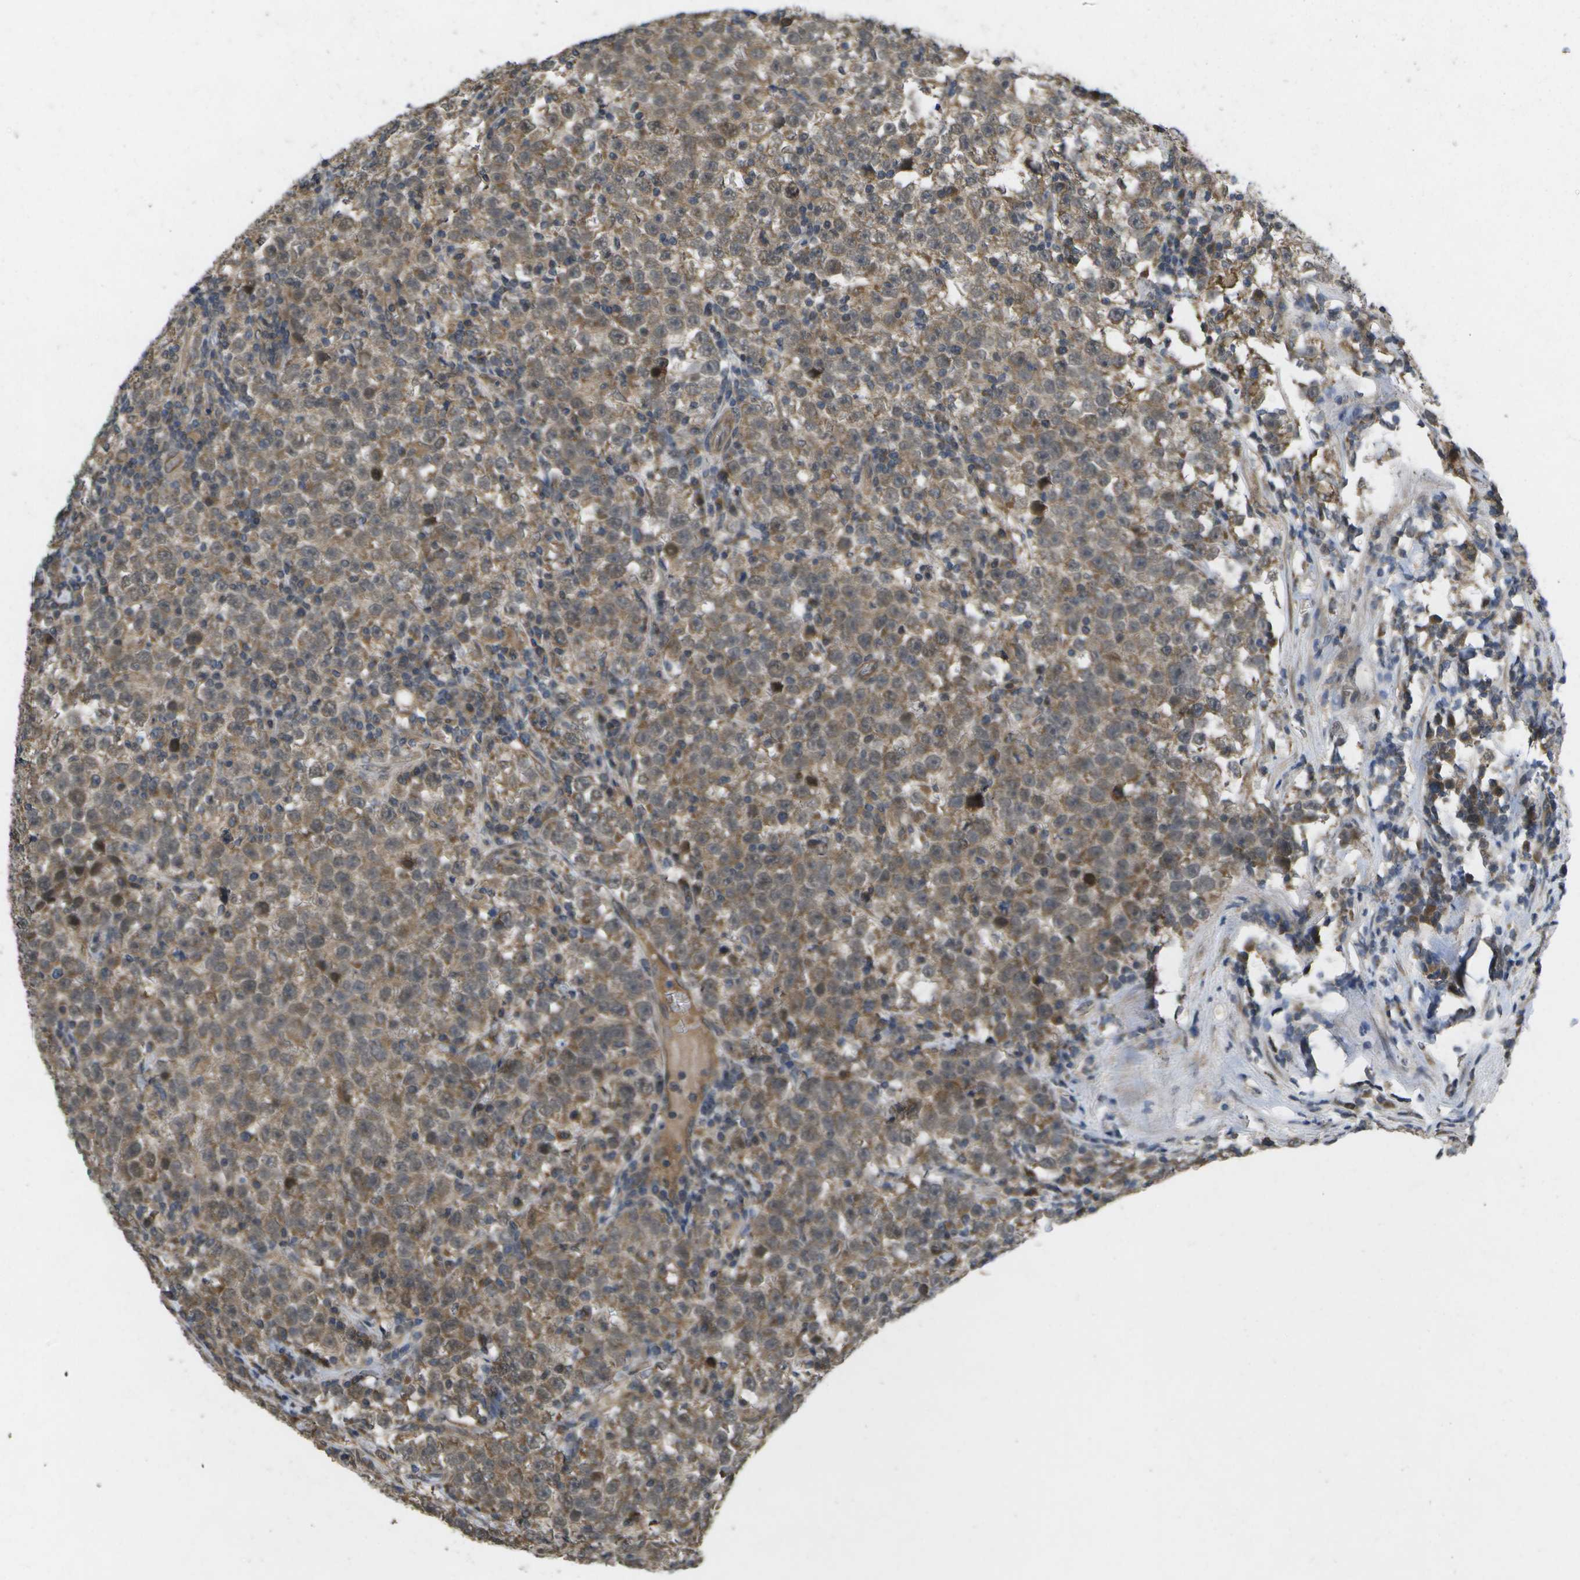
{"staining": {"intensity": "moderate", "quantity": ">75%", "location": "cytoplasmic/membranous"}, "tissue": "testis cancer", "cell_type": "Tumor cells", "image_type": "cancer", "snomed": [{"axis": "morphology", "description": "Seminoma, NOS"}, {"axis": "topography", "description": "Testis"}], "caption": "This photomicrograph shows immunohistochemistry (IHC) staining of seminoma (testis), with medium moderate cytoplasmic/membranous positivity in approximately >75% of tumor cells.", "gene": "ALAS1", "patient": {"sex": "male", "age": 43}}